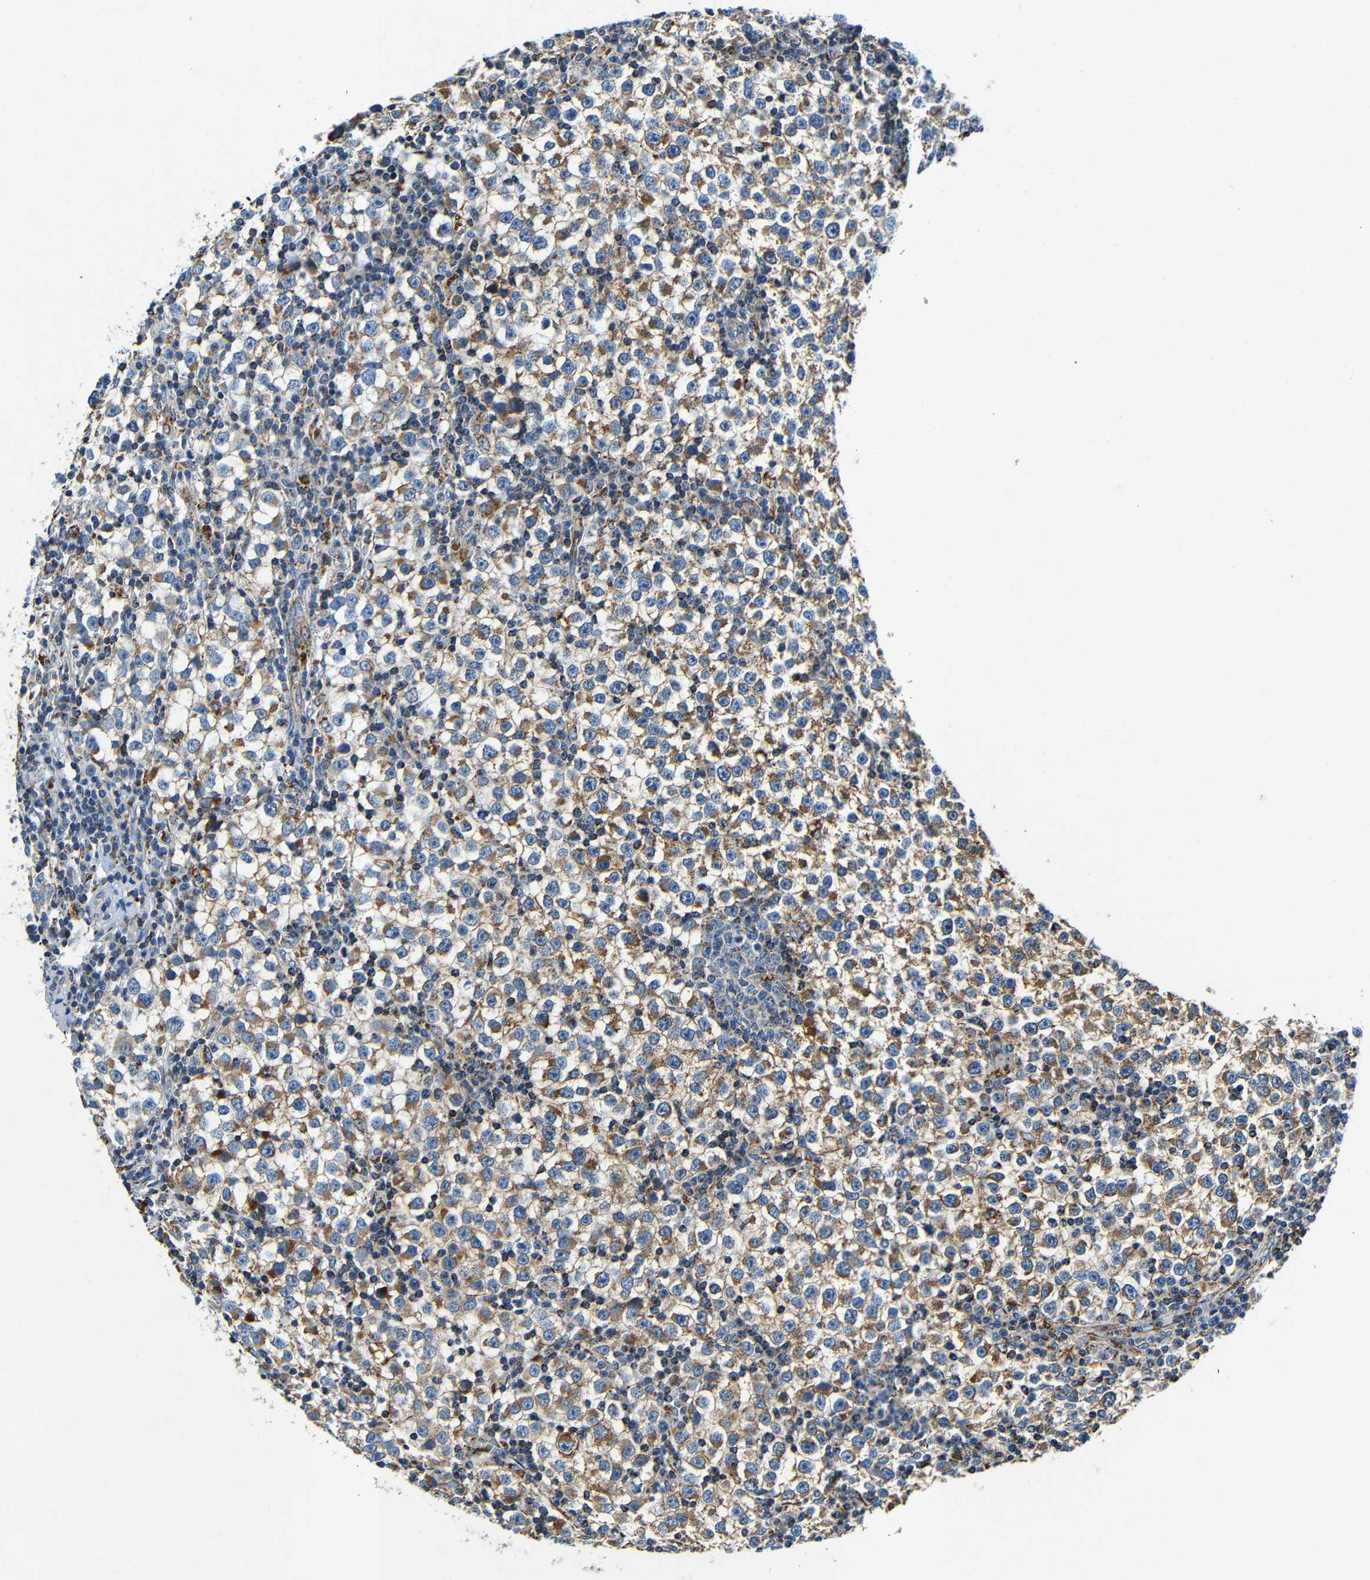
{"staining": {"intensity": "moderate", "quantity": ">75%", "location": "cytoplasmic/membranous"}, "tissue": "testis cancer", "cell_type": "Tumor cells", "image_type": "cancer", "snomed": [{"axis": "morphology", "description": "Seminoma, NOS"}, {"axis": "topography", "description": "Testis"}], "caption": "The immunohistochemical stain shows moderate cytoplasmic/membranous expression in tumor cells of testis cancer tissue. (IHC, brightfield microscopy, high magnification).", "gene": "GALNT18", "patient": {"sex": "male", "age": 65}}